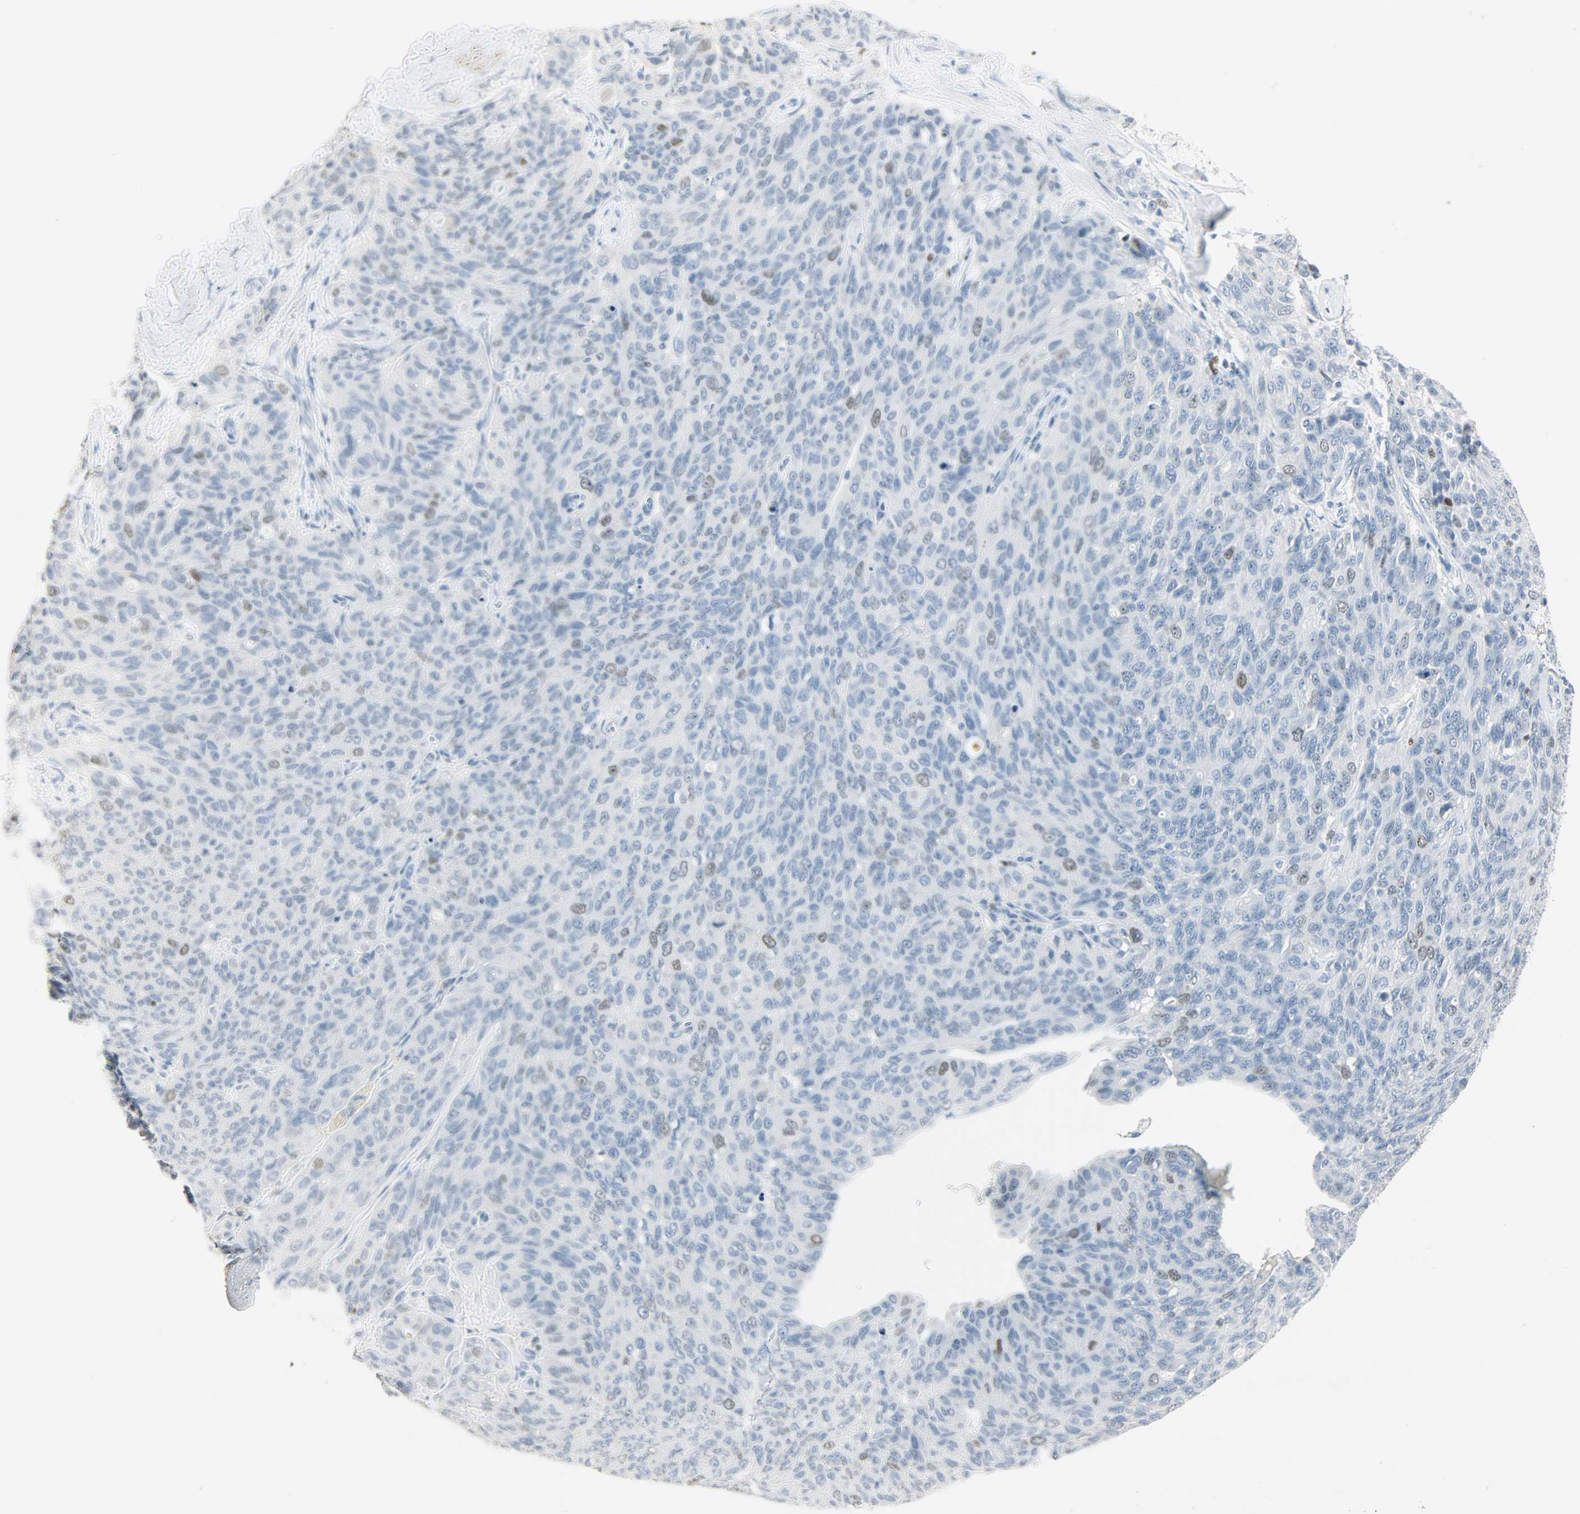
{"staining": {"intensity": "moderate", "quantity": "<25%", "location": "nuclear"}, "tissue": "ovarian cancer", "cell_type": "Tumor cells", "image_type": "cancer", "snomed": [{"axis": "morphology", "description": "Carcinoma, endometroid"}, {"axis": "topography", "description": "Ovary"}], "caption": "The histopathology image displays a brown stain indicating the presence of a protein in the nuclear of tumor cells in ovarian cancer.", "gene": "HELLS", "patient": {"sex": "female", "age": 60}}